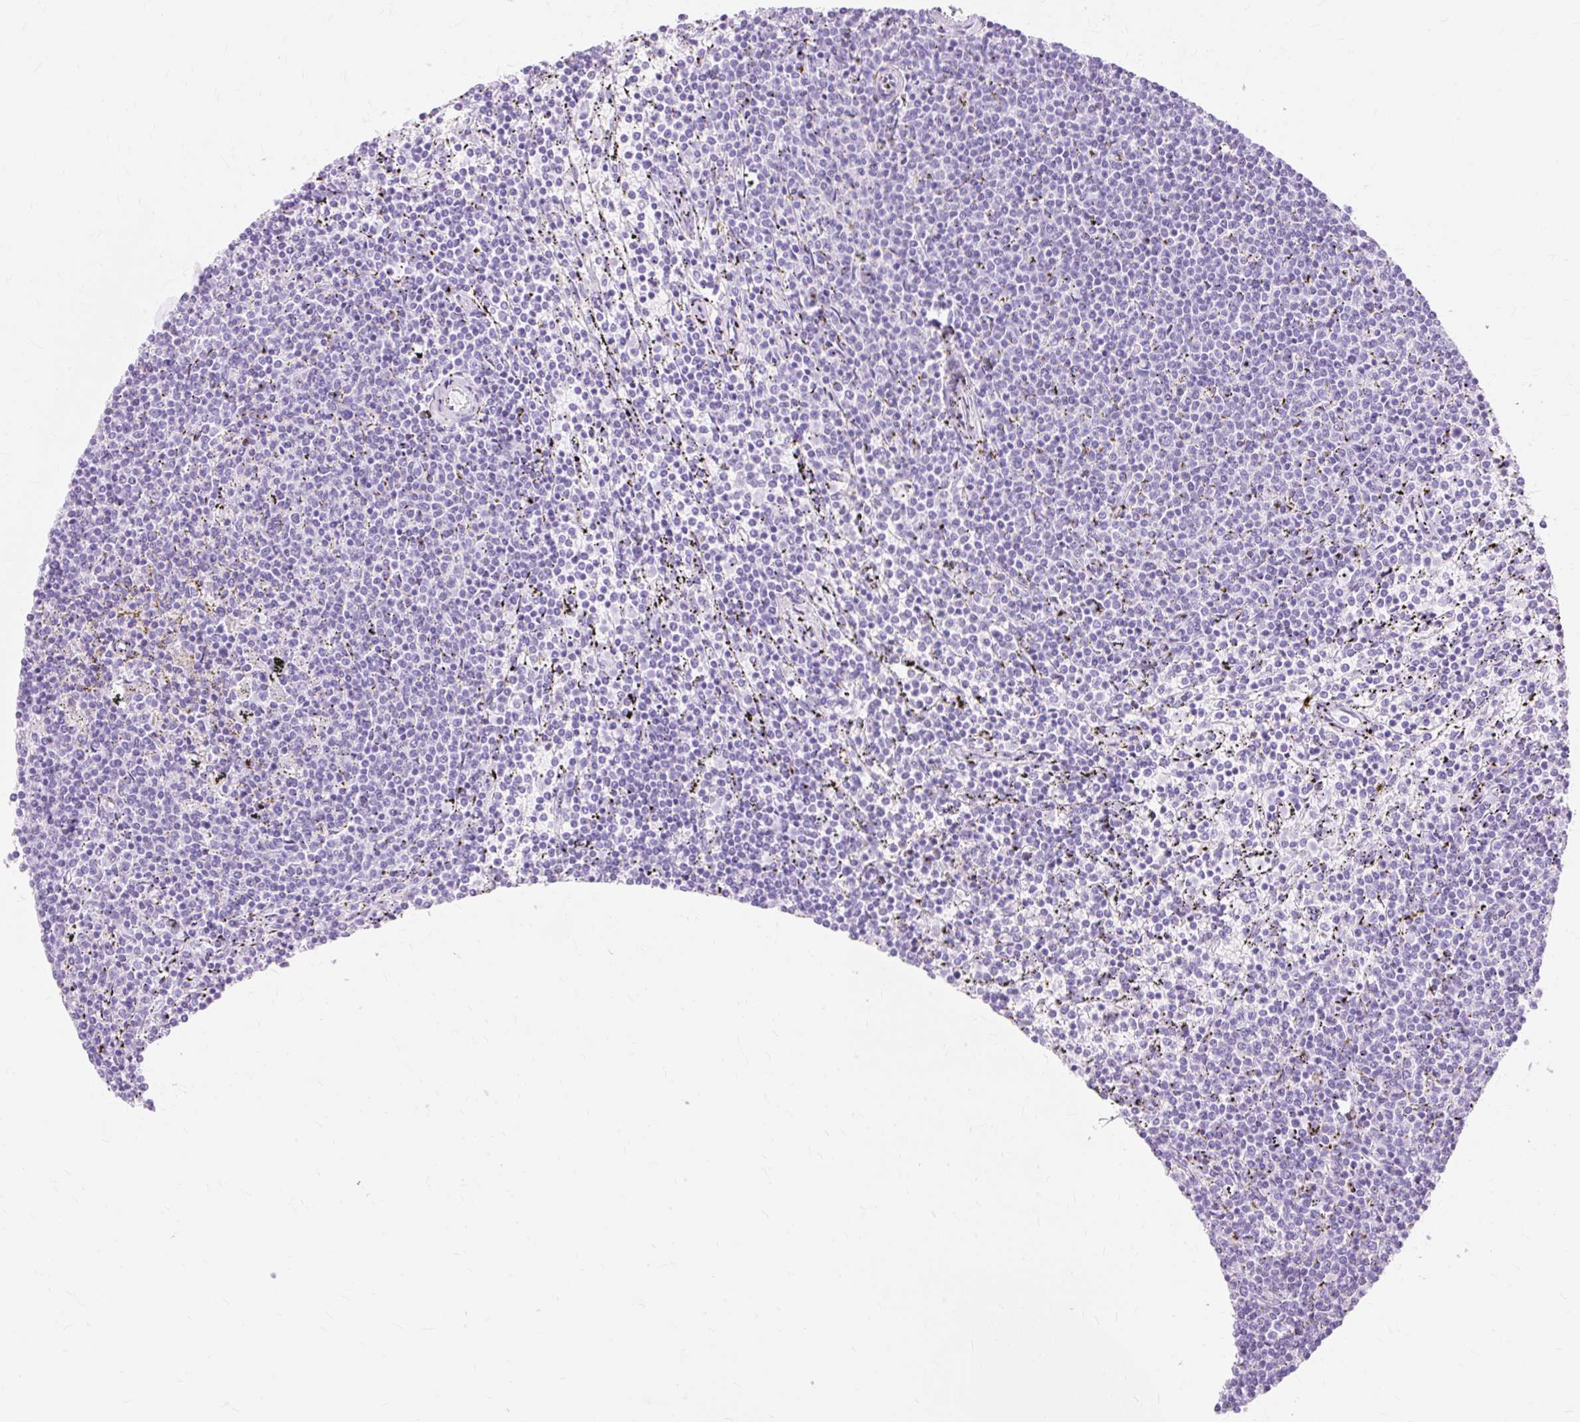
{"staining": {"intensity": "negative", "quantity": "none", "location": "none"}, "tissue": "lymphoma", "cell_type": "Tumor cells", "image_type": "cancer", "snomed": [{"axis": "morphology", "description": "Malignant lymphoma, non-Hodgkin's type, Low grade"}, {"axis": "topography", "description": "Spleen"}], "caption": "This is an immunohistochemistry (IHC) micrograph of low-grade malignant lymphoma, non-Hodgkin's type. There is no expression in tumor cells.", "gene": "MBP", "patient": {"sex": "female", "age": 50}}